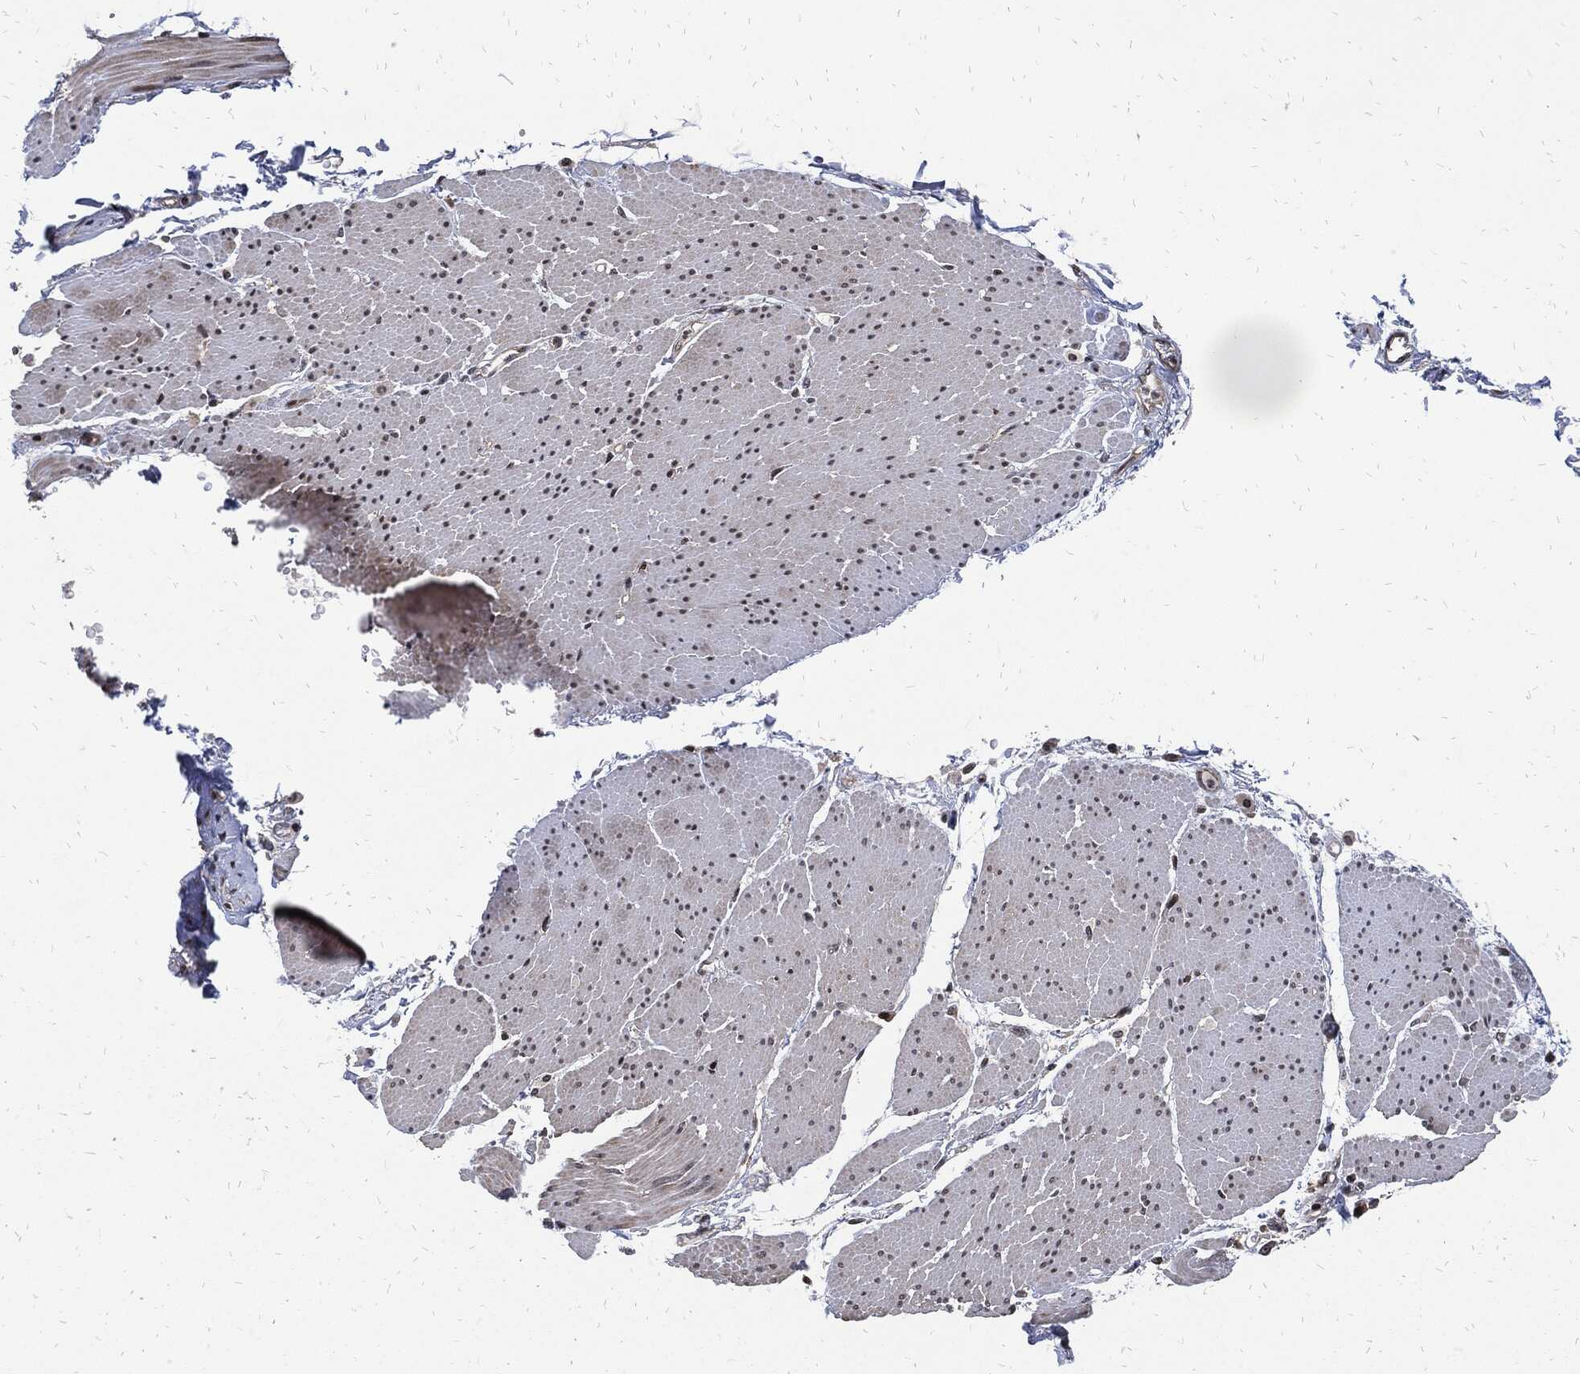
{"staining": {"intensity": "moderate", "quantity": "25%-75%", "location": "nuclear"}, "tissue": "smooth muscle", "cell_type": "Smooth muscle cells", "image_type": "normal", "snomed": [{"axis": "morphology", "description": "Normal tissue, NOS"}, {"axis": "topography", "description": "Smooth muscle"}, {"axis": "topography", "description": "Anal"}], "caption": "Immunohistochemical staining of normal human smooth muscle reveals moderate nuclear protein expression in about 25%-75% of smooth muscle cells.", "gene": "ZNF775", "patient": {"sex": "male", "age": 83}}